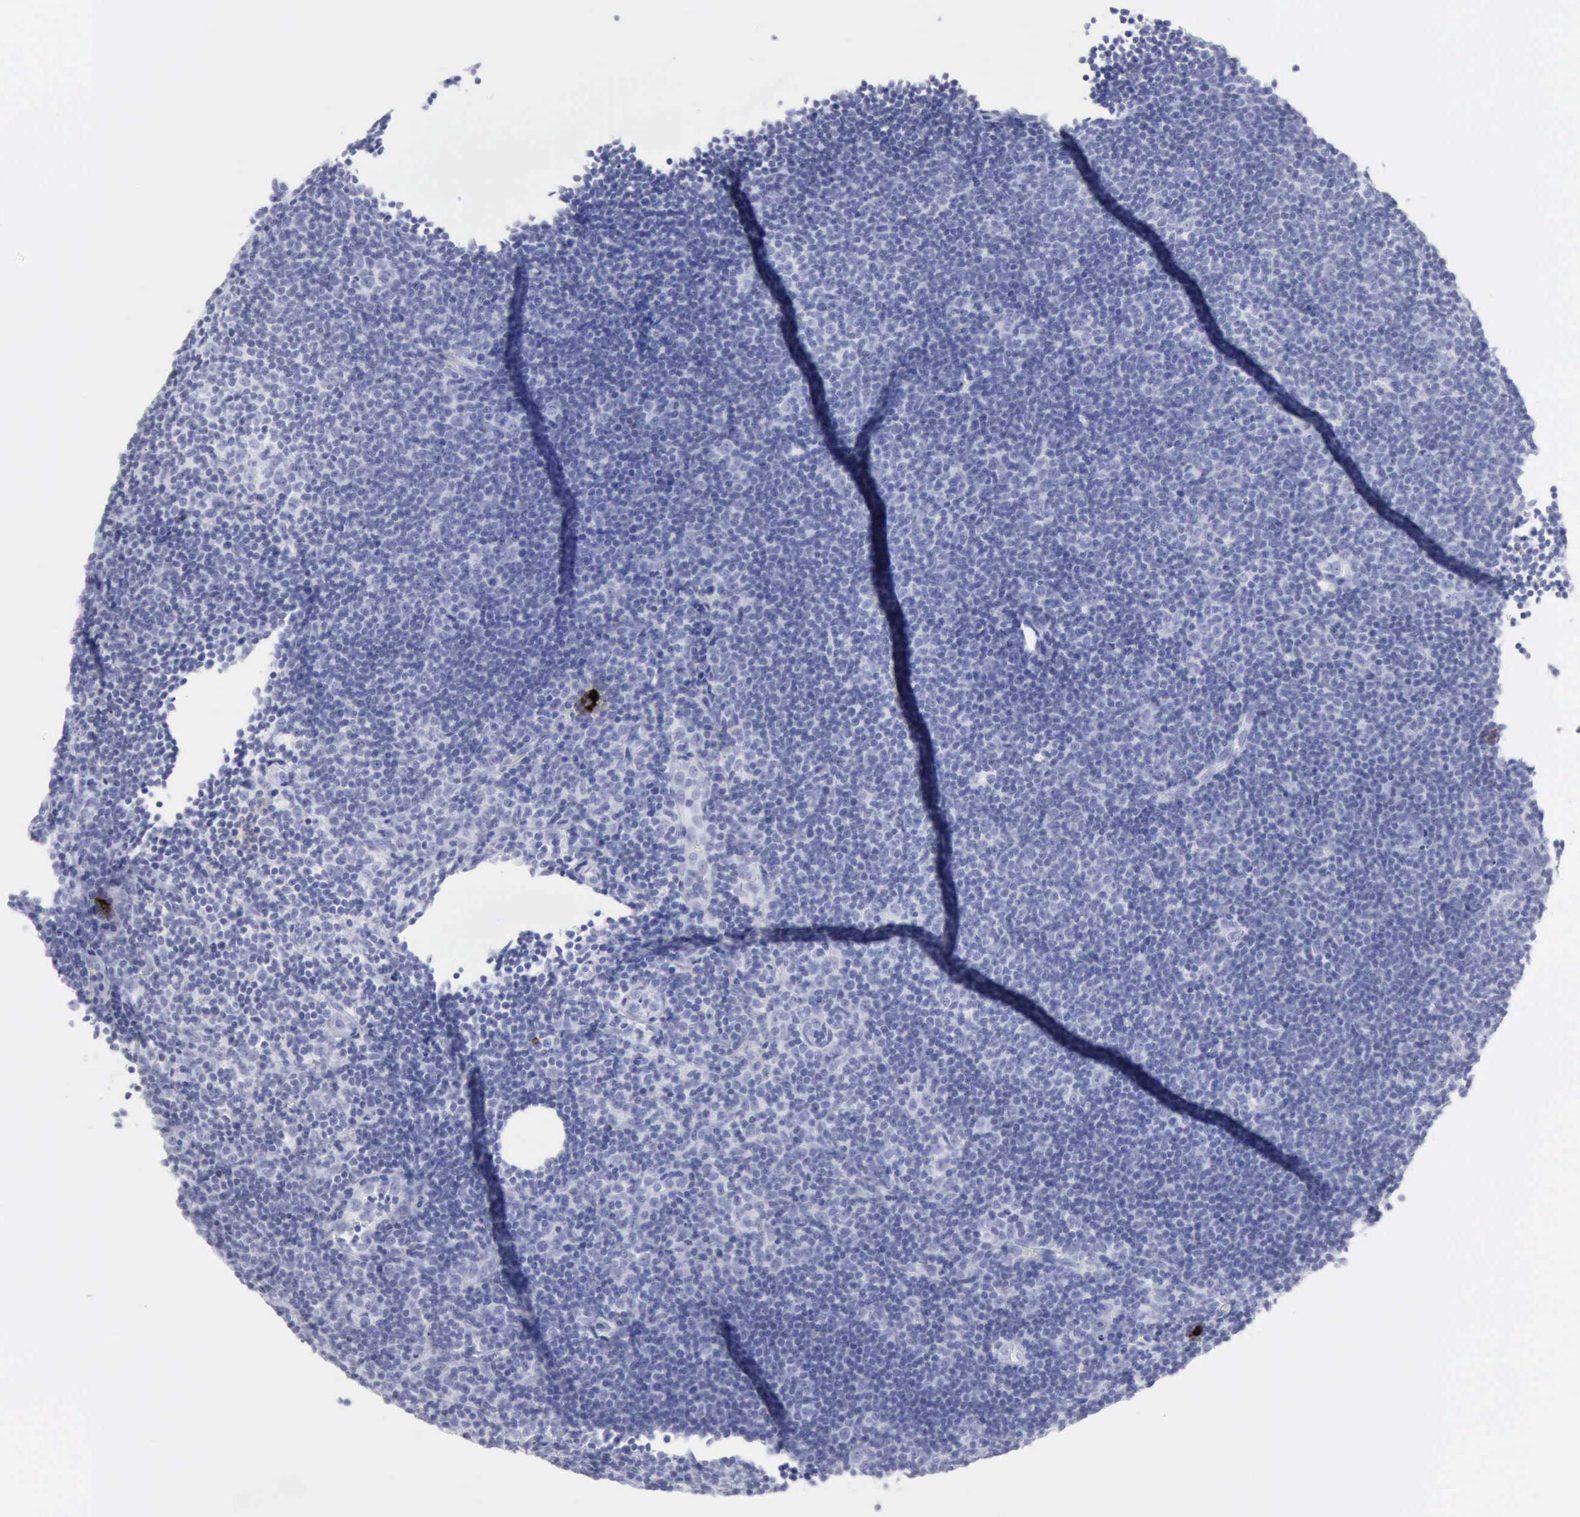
{"staining": {"intensity": "negative", "quantity": "none", "location": "none"}, "tissue": "lymphoma", "cell_type": "Tumor cells", "image_type": "cancer", "snomed": [{"axis": "morphology", "description": "Malignant lymphoma, non-Hodgkin's type, Low grade"}, {"axis": "topography", "description": "Lymph node"}], "caption": "A histopathology image of lymphoma stained for a protein exhibits no brown staining in tumor cells. (Stains: DAB (3,3'-diaminobenzidine) immunohistochemistry (IHC) with hematoxylin counter stain, Microscopy: brightfield microscopy at high magnification).", "gene": "CMA1", "patient": {"sex": "male", "age": 49}}